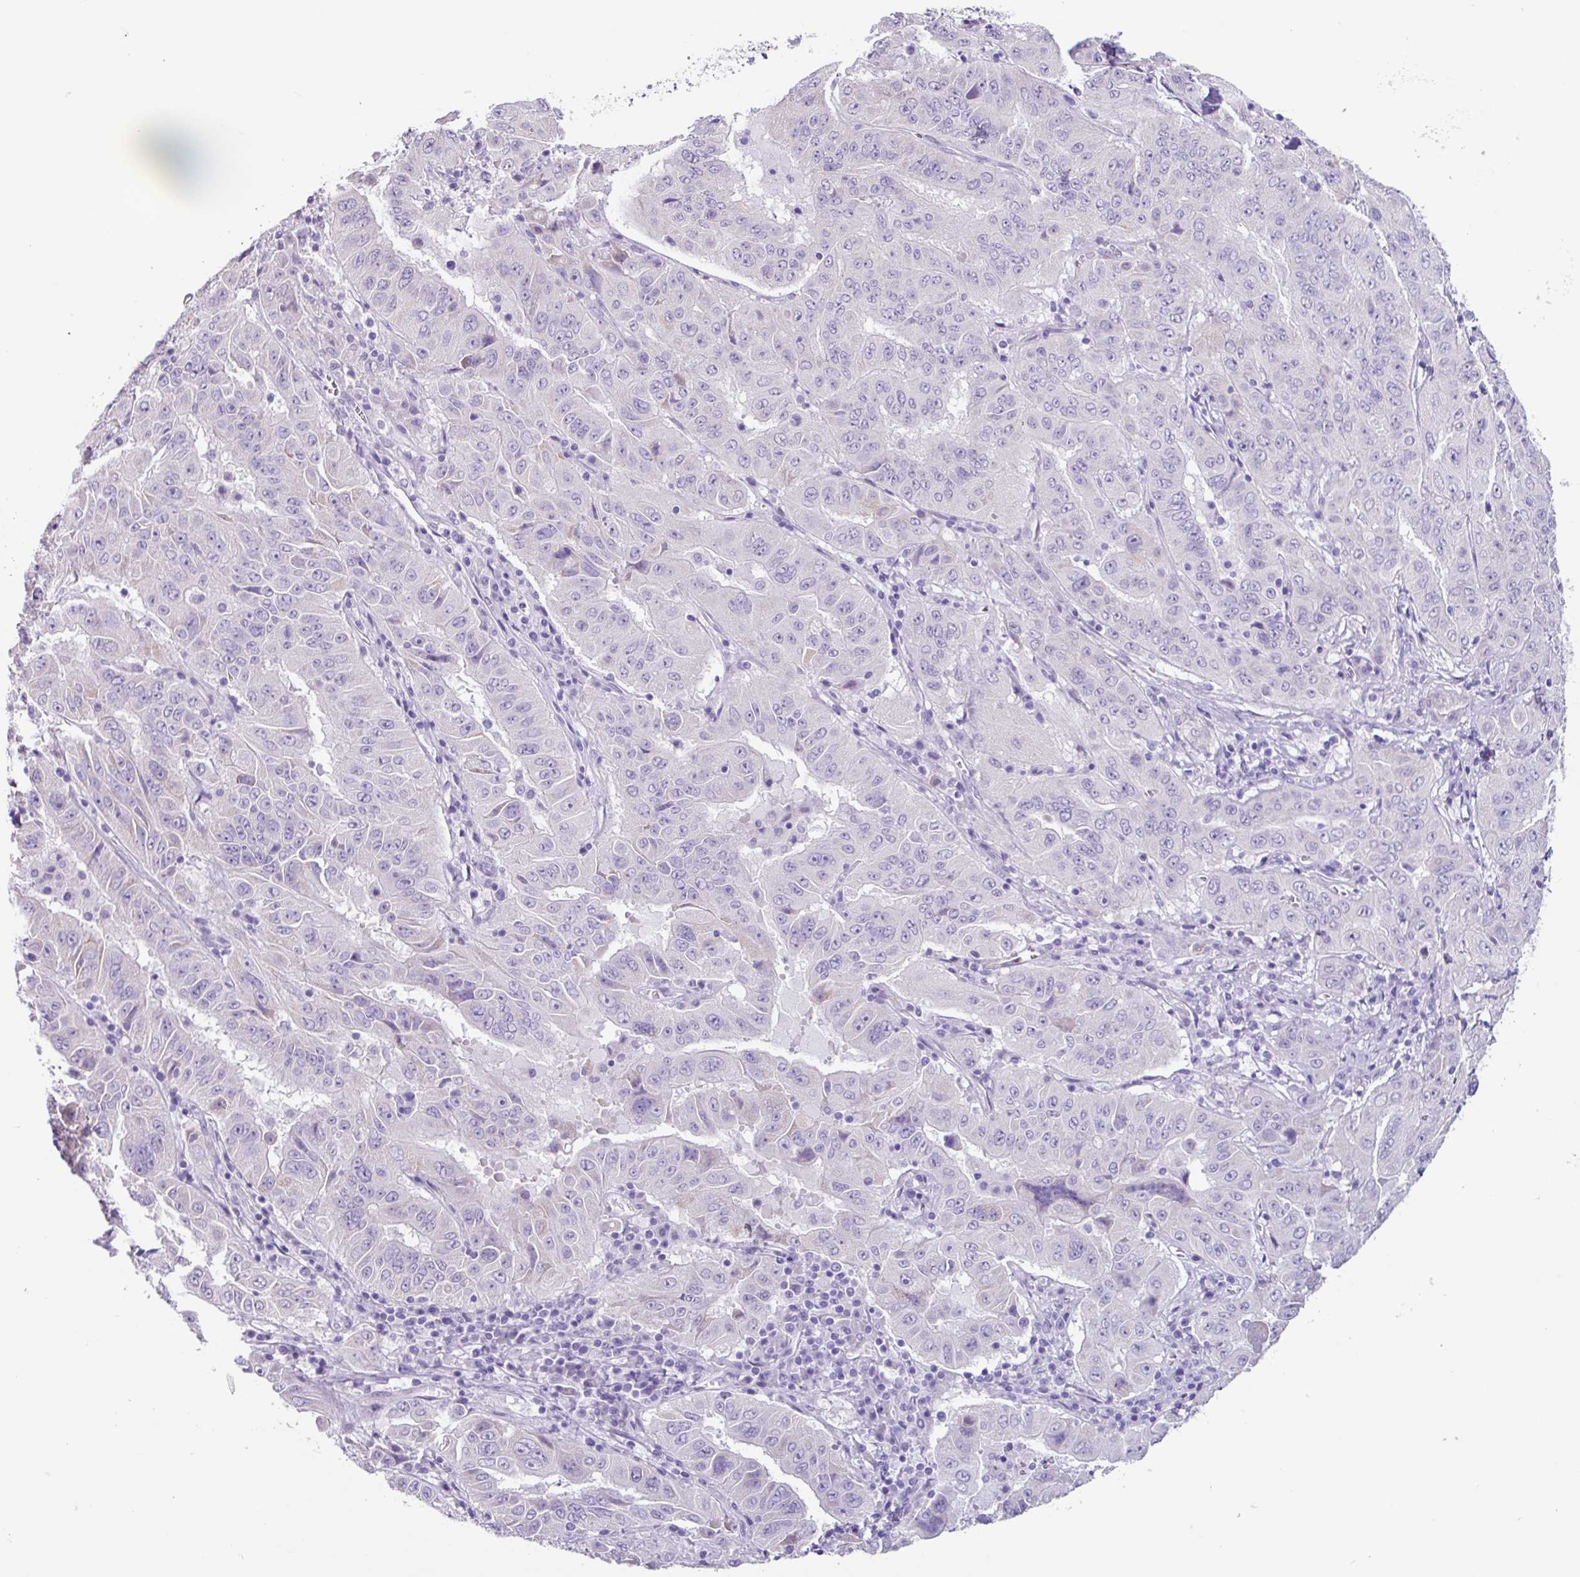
{"staining": {"intensity": "negative", "quantity": "none", "location": "none"}, "tissue": "pancreatic cancer", "cell_type": "Tumor cells", "image_type": "cancer", "snomed": [{"axis": "morphology", "description": "Adenocarcinoma, NOS"}, {"axis": "topography", "description": "Pancreas"}], "caption": "The IHC micrograph has no significant positivity in tumor cells of pancreatic adenocarcinoma tissue.", "gene": "OTX1", "patient": {"sex": "male", "age": 63}}